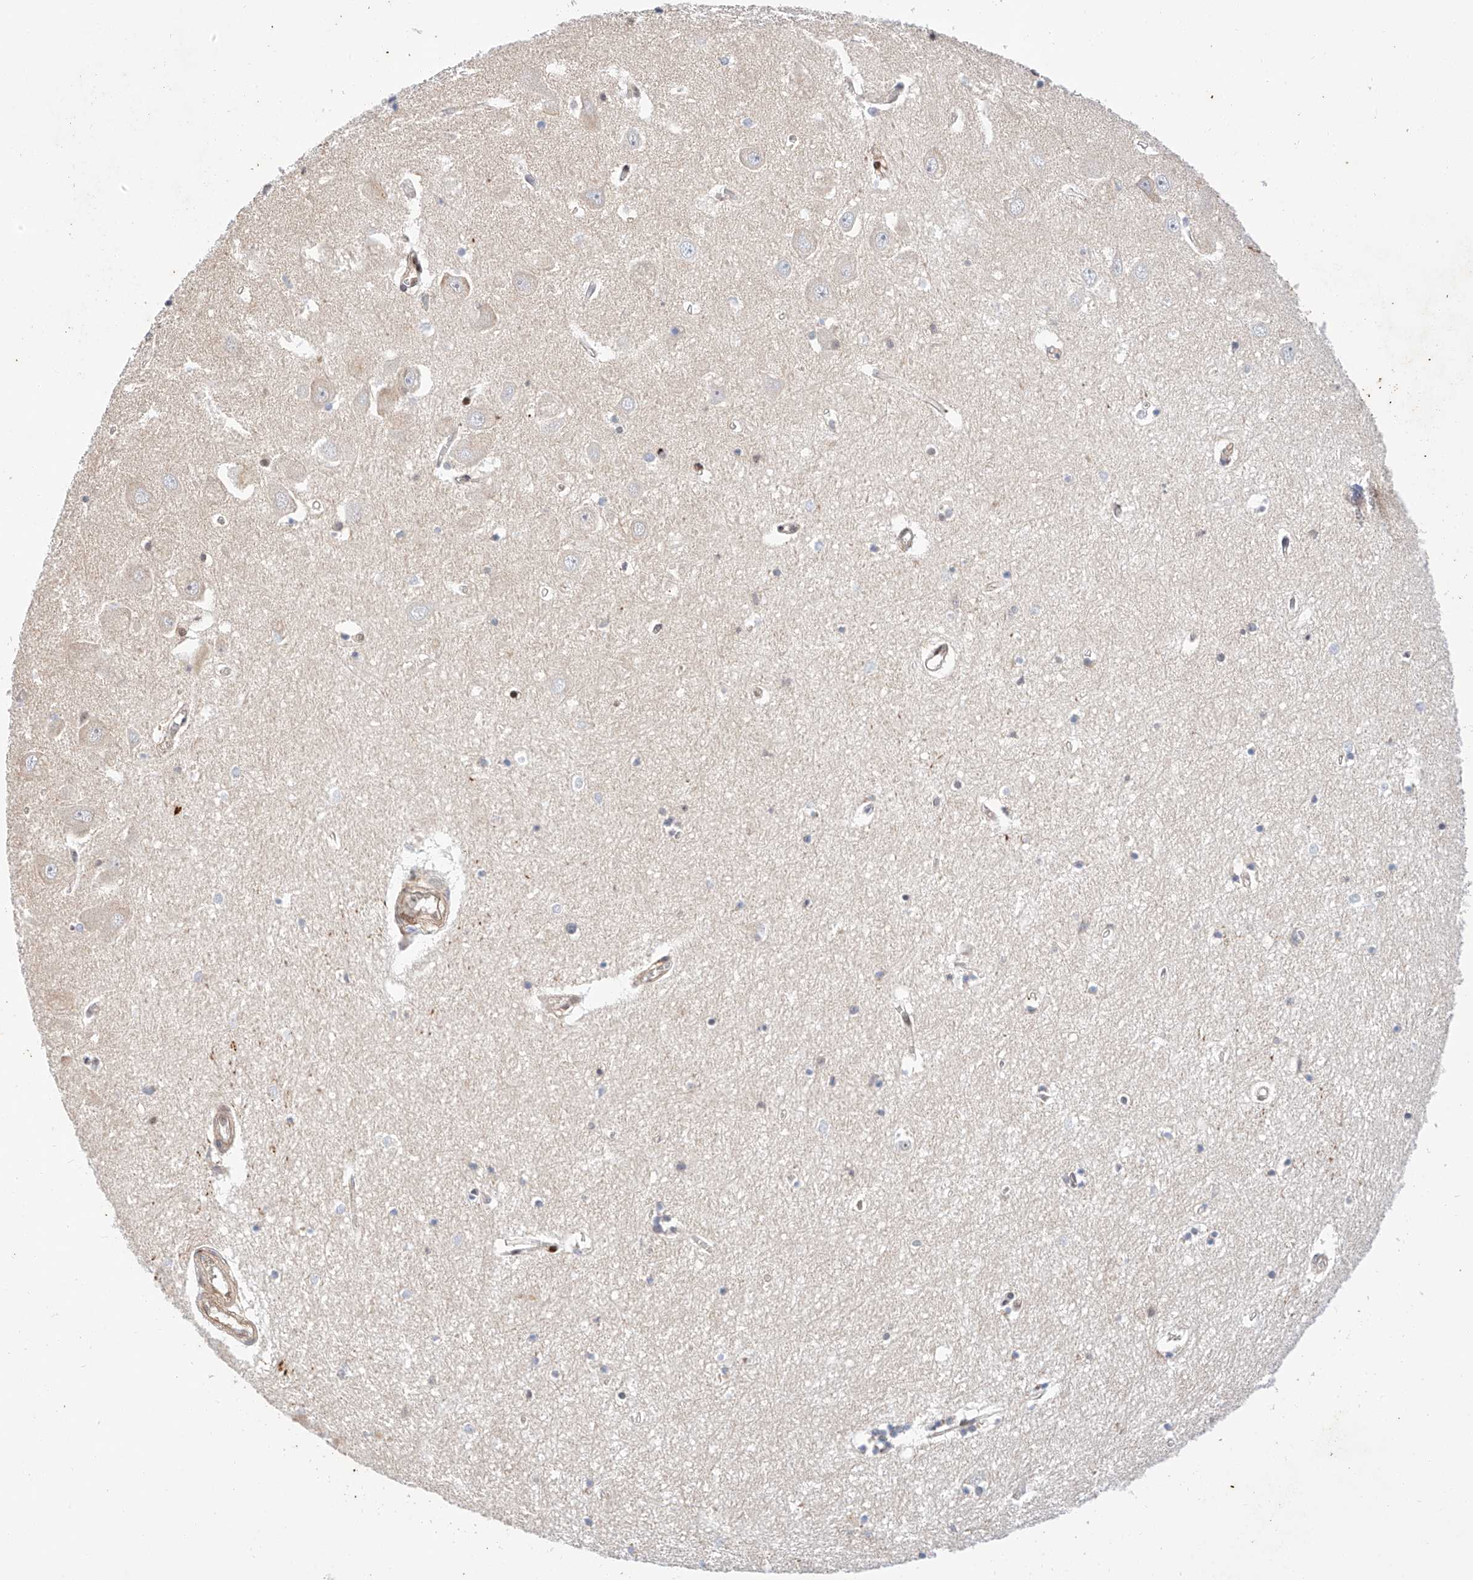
{"staining": {"intensity": "negative", "quantity": "none", "location": "none"}, "tissue": "hippocampus", "cell_type": "Glial cells", "image_type": "normal", "snomed": [{"axis": "morphology", "description": "Normal tissue, NOS"}, {"axis": "topography", "description": "Hippocampus"}], "caption": "Benign hippocampus was stained to show a protein in brown. There is no significant staining in glial cells. The staining is performed using DAB brown chromogen with nuclei counter-stained in using hematoxylin.", "gene": "HDAC9", "patient": {"sex": "female", "age": 64}}